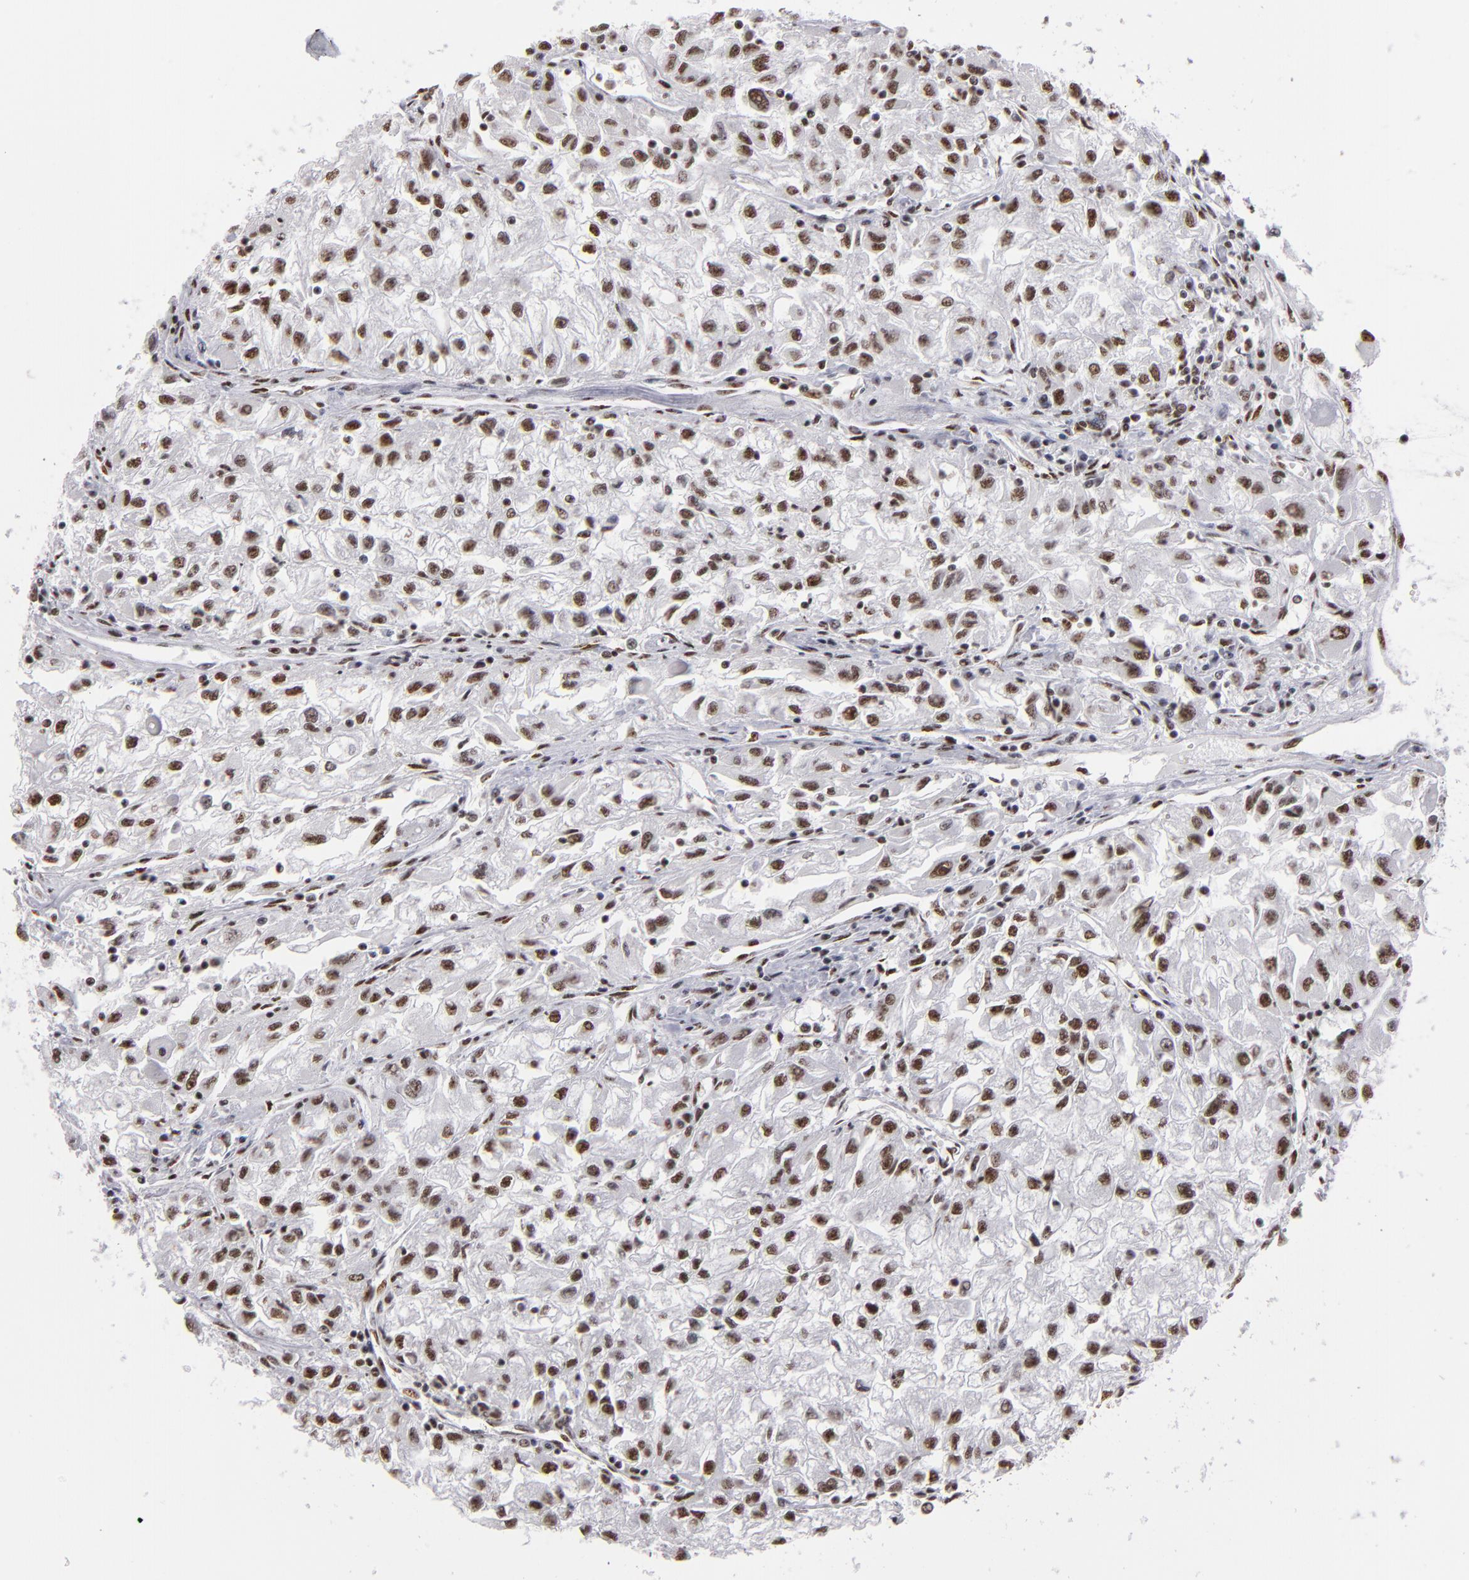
{"staining": {"intensity": "moderate", "quantity": ">75%", "location": "nuclear"}, "tissue": "renal cancer", "cell_type": "Tumor cells", "image_type": "cancer", "snomed": [{"axis": "morphology", "description": "Adenocarcinoma, NOS"}, {"axis": "topography", "description": "Kidney"}], "caption": "Immunohistochemistry (IHC) (DAB (3,3'-diaminobenzidine)) staining of human renal adenocarcinoma reveals moderate nuclear protein positivity in approximately >75% of tumor cells. Using DAB (brown) and hematoxylin (blue) stains, captured at high magnification using brightfield microscopy.", "gene": "MRE11", "patient": {"sex": "male", "age": 59}}